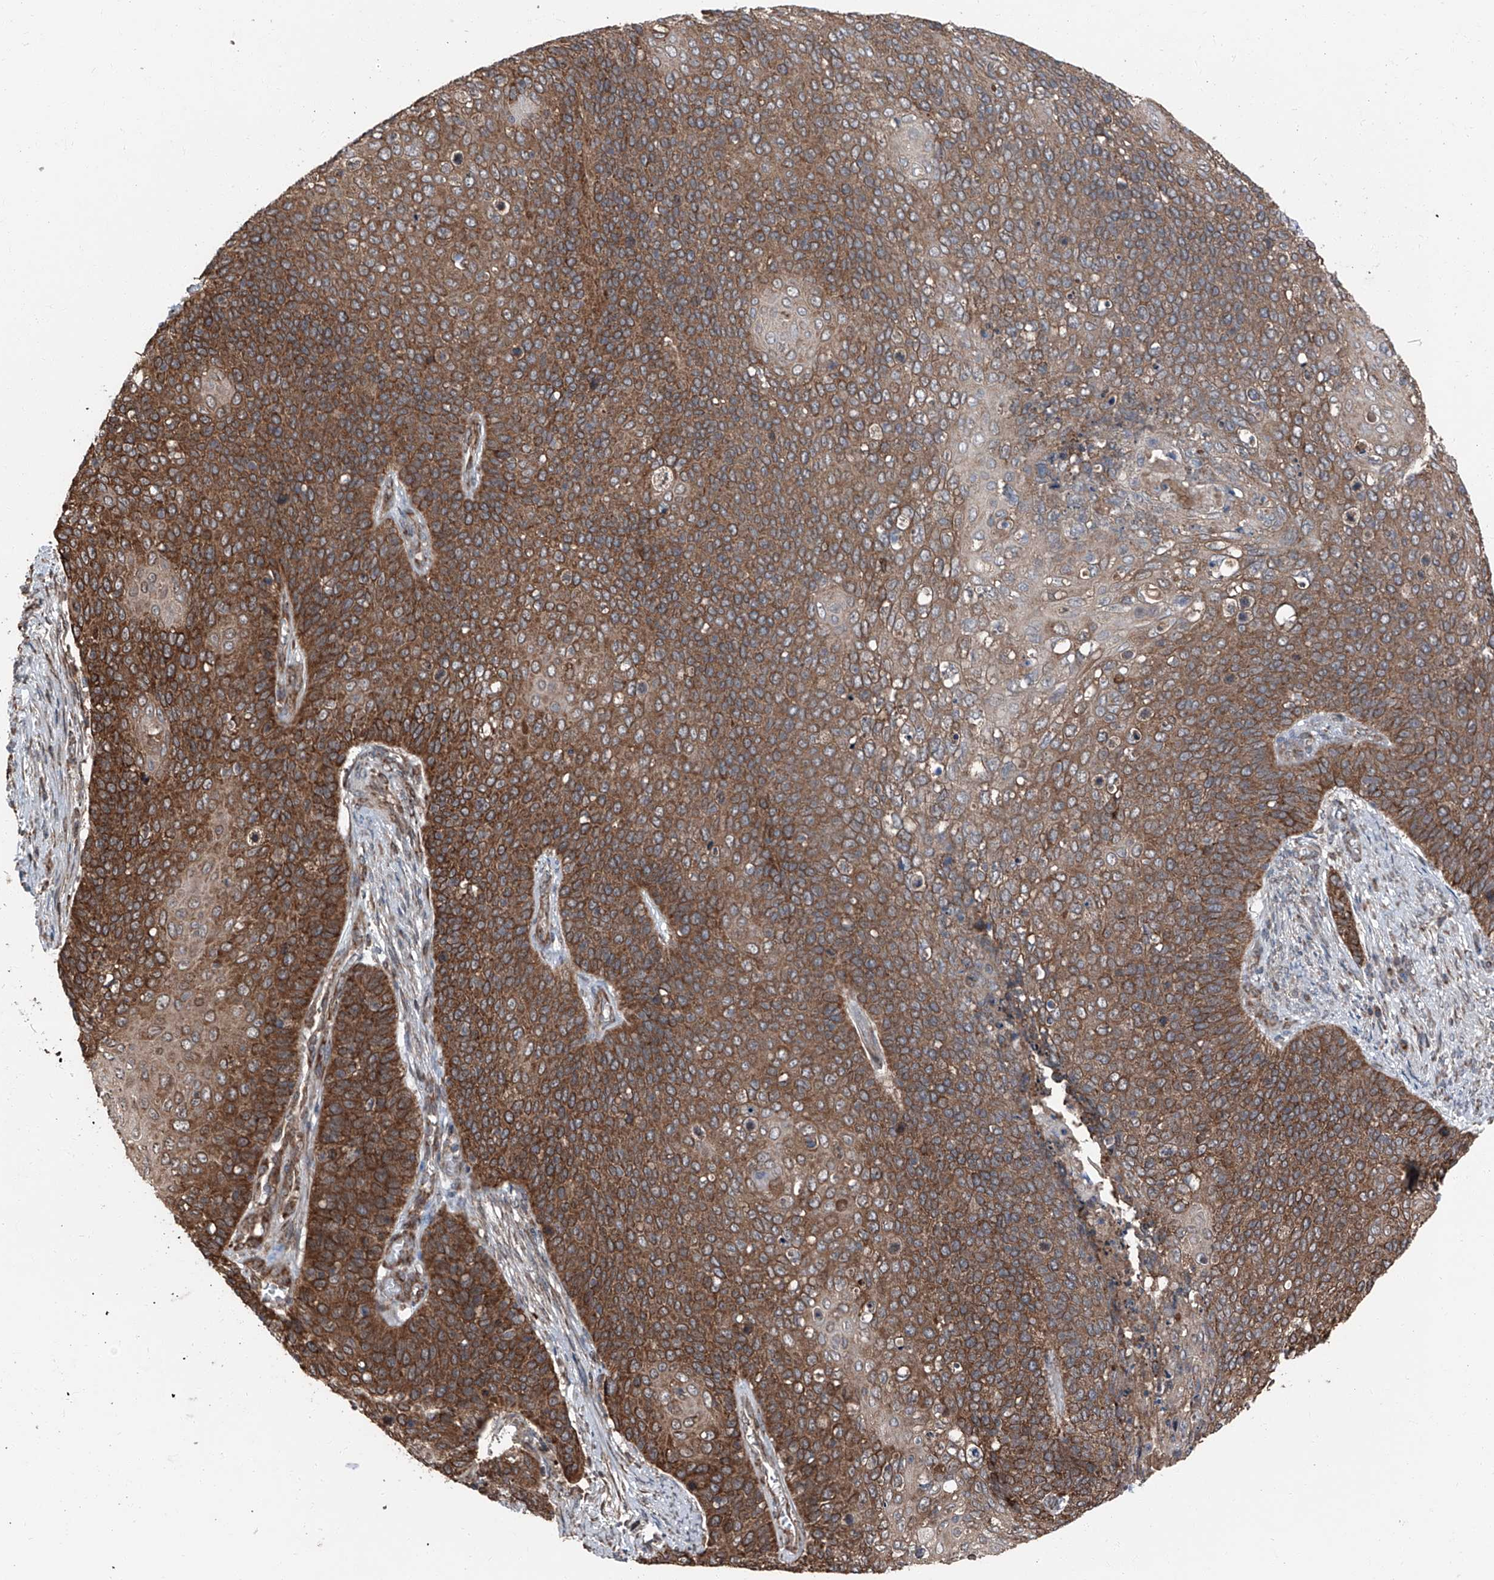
{"staining": {"intensity": "strong", "quantity": ">75%", "location": "cytoplasmic/membranous"}, "tissue": "cervical cancer", "cell_type": "Tumor cells", "image_type": "cancer", "snomed": [{"axis": "morphology", "description": "Squamous cell carcinoma, NOS"}, {"axis": "topography", "description": "Cervix"}], "caption": "IHC of squamous cell carcinoma (cervical) demonstrates high levels of strong cytoplasmic/membranous expression in approximately >75% of tumor cells.", "gene": "LIMK1", "patient": {"sex": "female", "age": 39}}